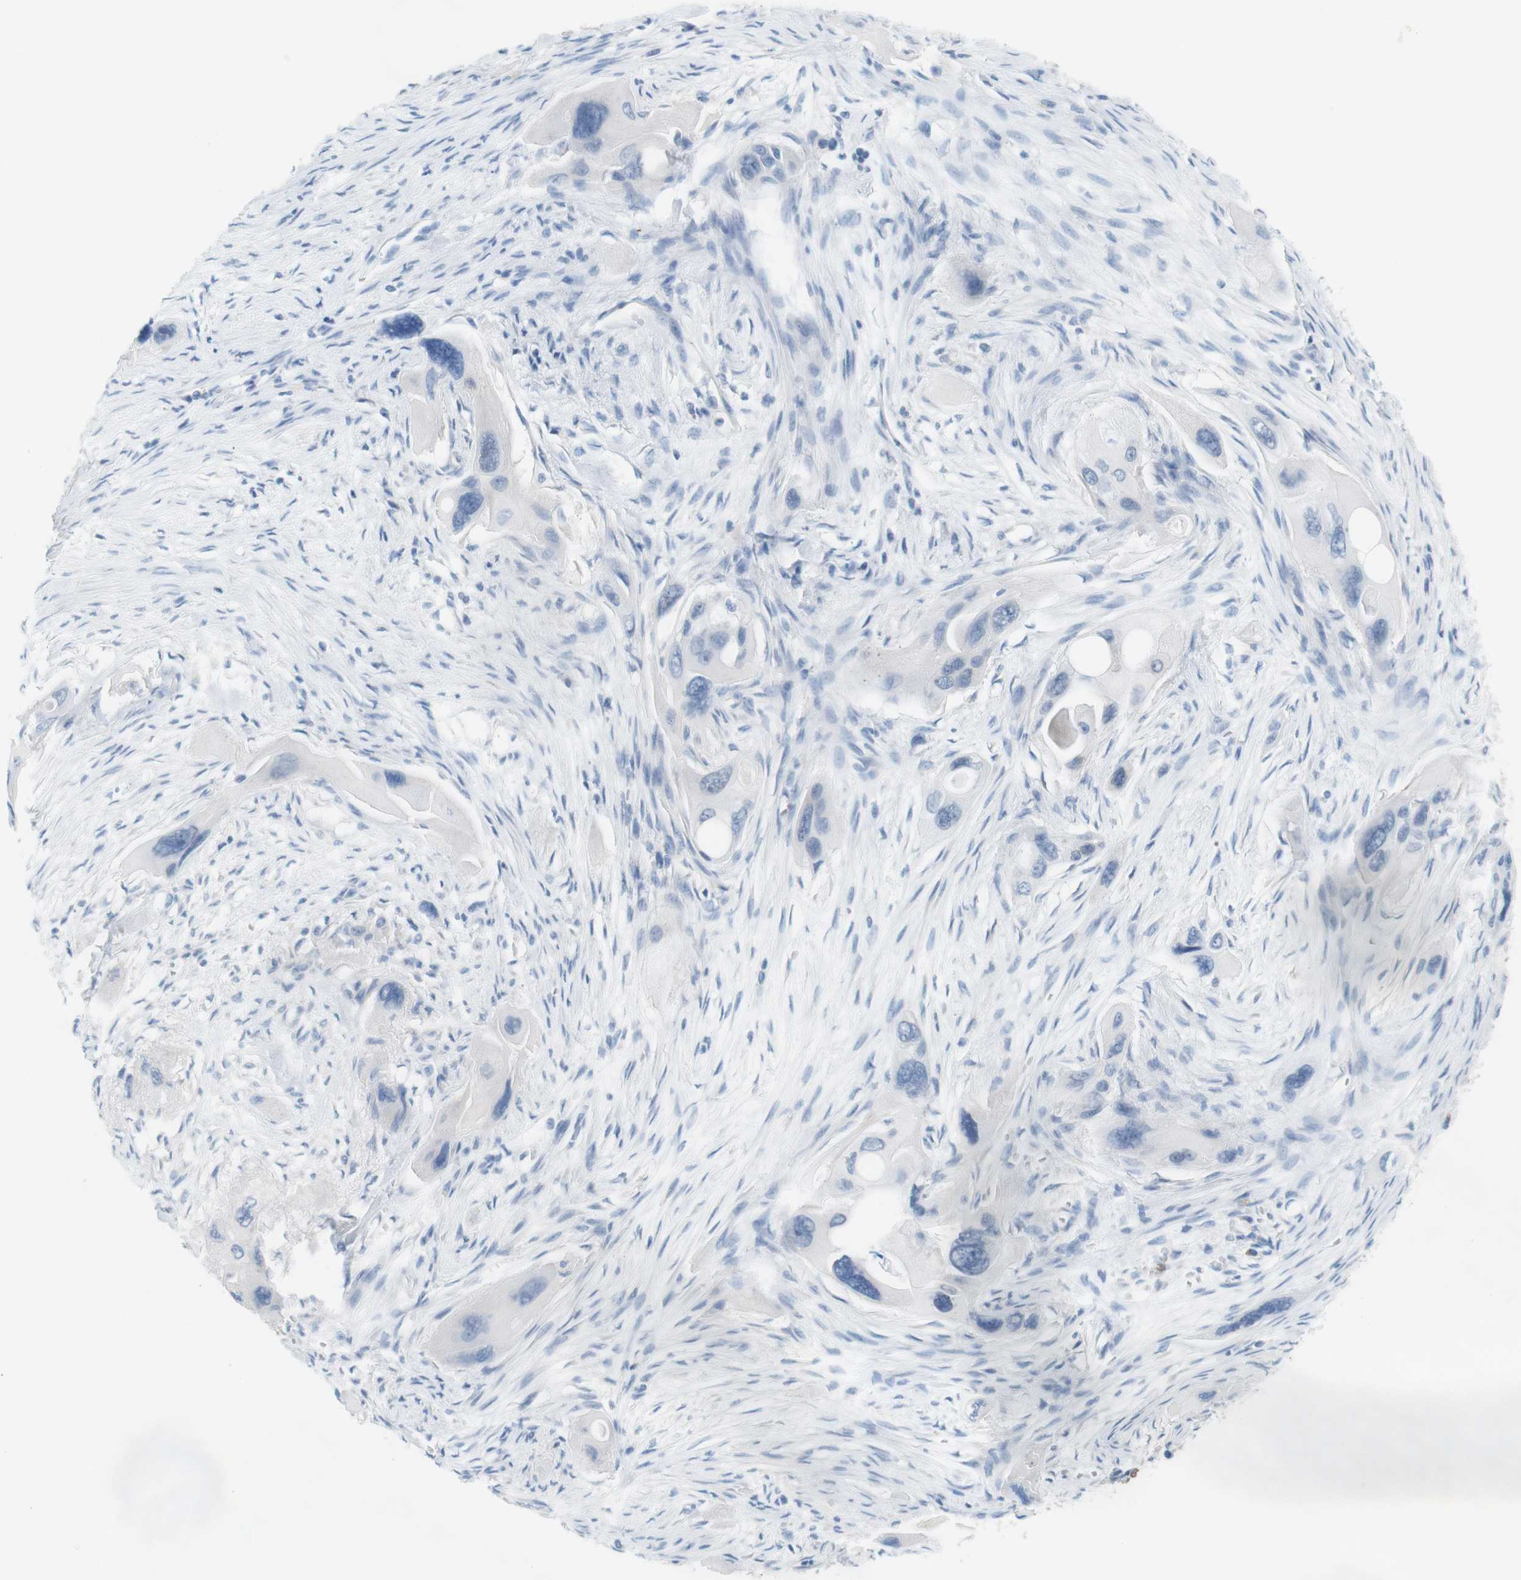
{"staining": {"intensity": "negative", "quantity": "none", "location": "none"}, "tissue": "pancreatic cancer", "cell_type": "Tumor cells", "image_type": "cancer", "snomed": [{"axis": "morphology", "description": "Adenocarcinoma, NOS"}, {"axis": "topography", "description": "Pancreas"}], "caption": "DAB immunohistochemical staining of human adenocarcinoma (pancreatic) exhibits no significant expression in tumor cells.", "gene": "LRRK2", "patient": {"sex": "male", "age": 73}}